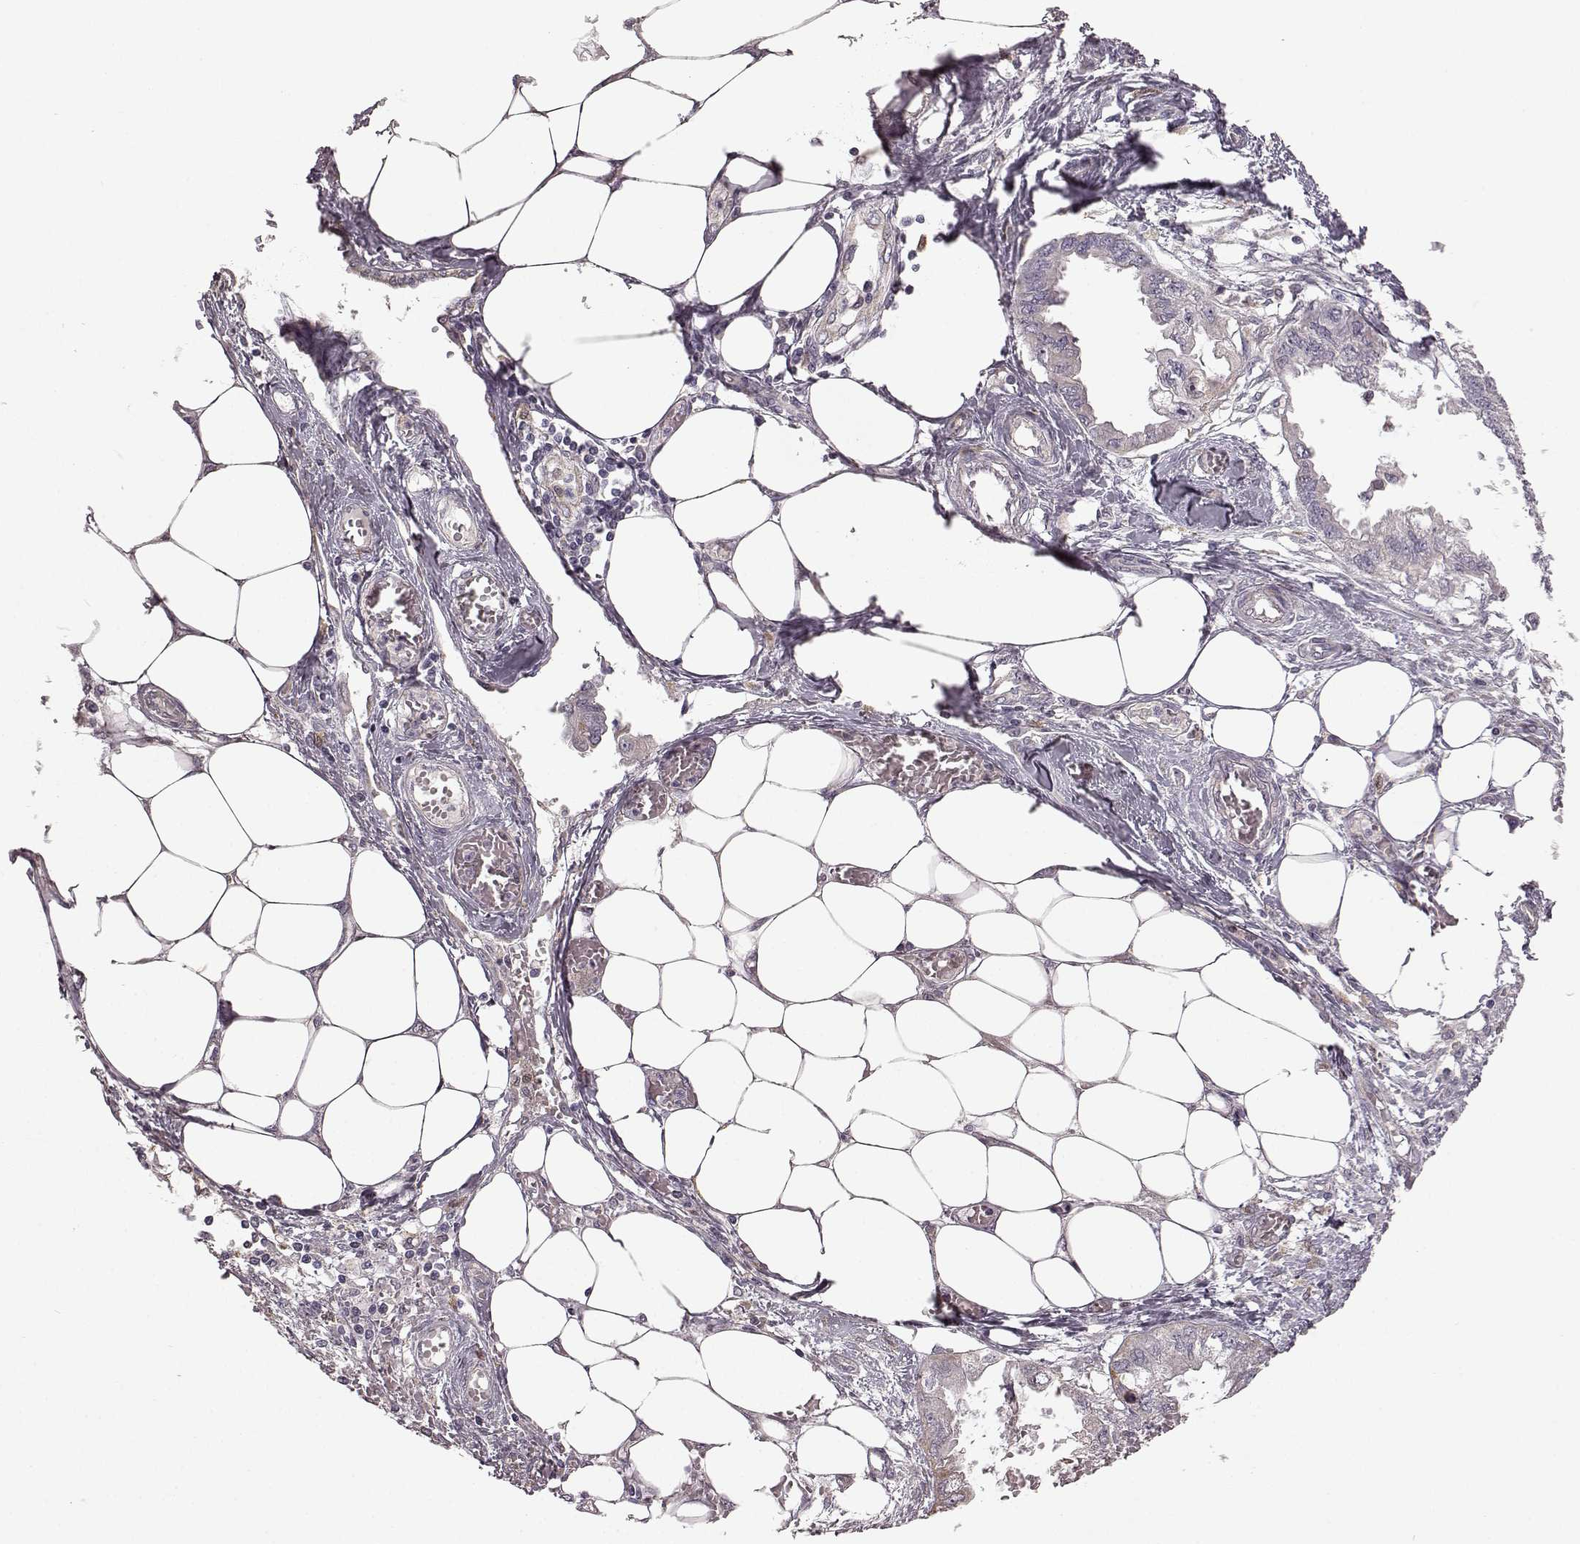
{"staining": {"intensity": "negative", "quantity": "none", "location": "none"}, "tissue": "endometrial cancer", "cell_type": "Tumor cells", "image_type": "cancer", "snomed": [{"axis": "morphology", "description": "Adenocarcinoma, NOS"}, {"axis": "morphology", "description": "Adenocarcinoma, metastatic, NOS"}, {"axis": "topography", "description": "Adipose tissue"}, {"axis": "topography", "description": "Endometrium"}], "caption": "Tumor cells show no significant protein staining in endometrial metastatic adenocarcinoma. (Brightfield microscopy of DAB immunohistochemistry at high magnification).", "gene": "B3GNT6", "patient": {"sex": "female", "age": 67}}